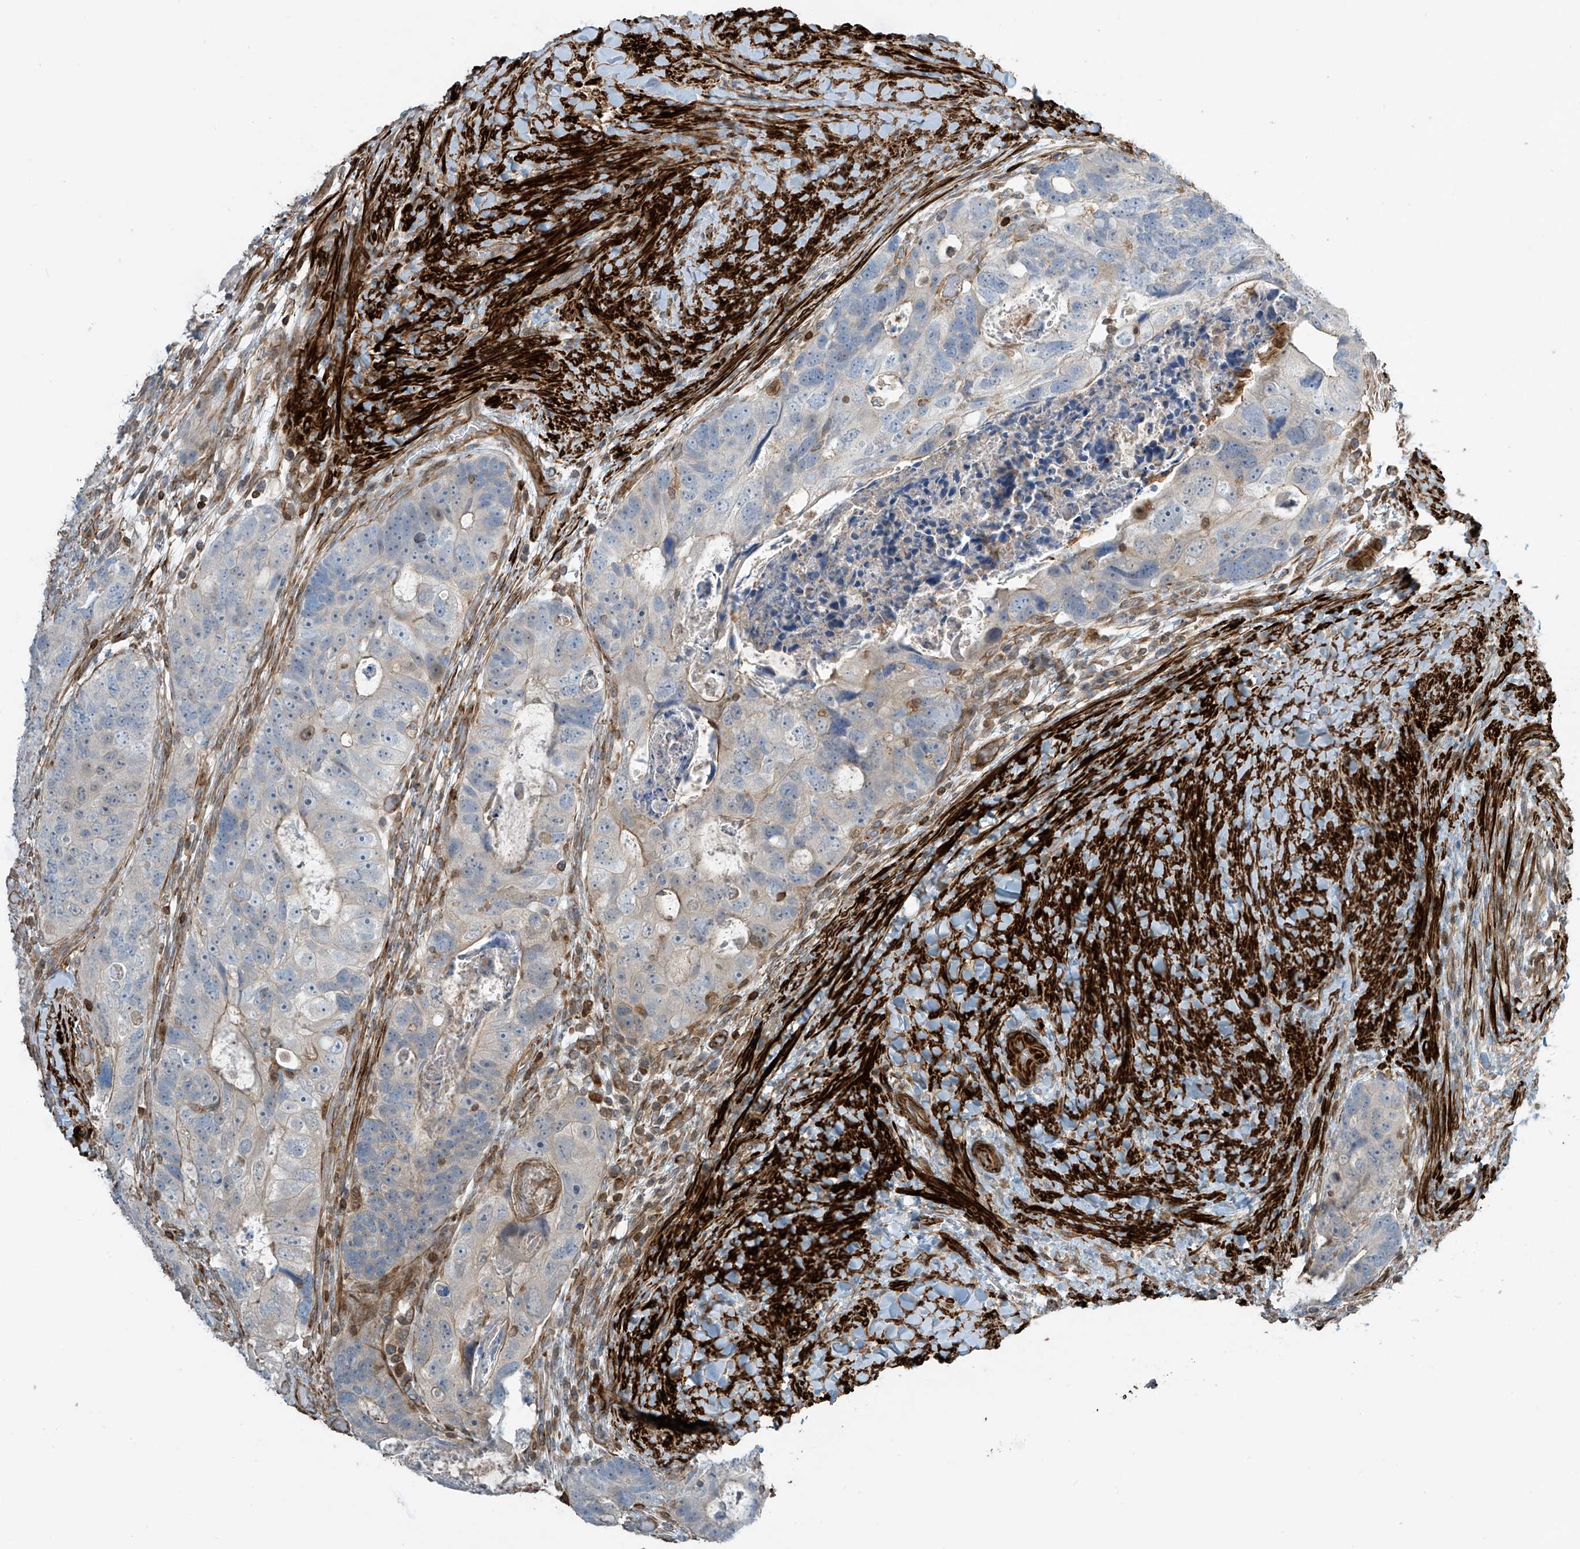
{"staining": {"intensity": "moderate", "quantity": "<25%", "location": "cytoplasmic/membranous"}, "tissue": "colorectal cancer", "cell_type": "Tumor cells", "image_type": "cancer", "snomed": [{"axis": "morphology", "description": "Adenocarcinoma, NOS"}, {"axis": "topography", "description": "Rectum"}], "caption": "Colorectal adenocarcinoma was stained to show a protein in brown. There is low levels of moderate cytoplasmic/membranous staining in approximately <25% of tumor cells. (Brightfield microscopy of DAB IHC at high magnification).", "gene": "SH3BGRL3", "patient": {"sex": "male", "age": 59}}